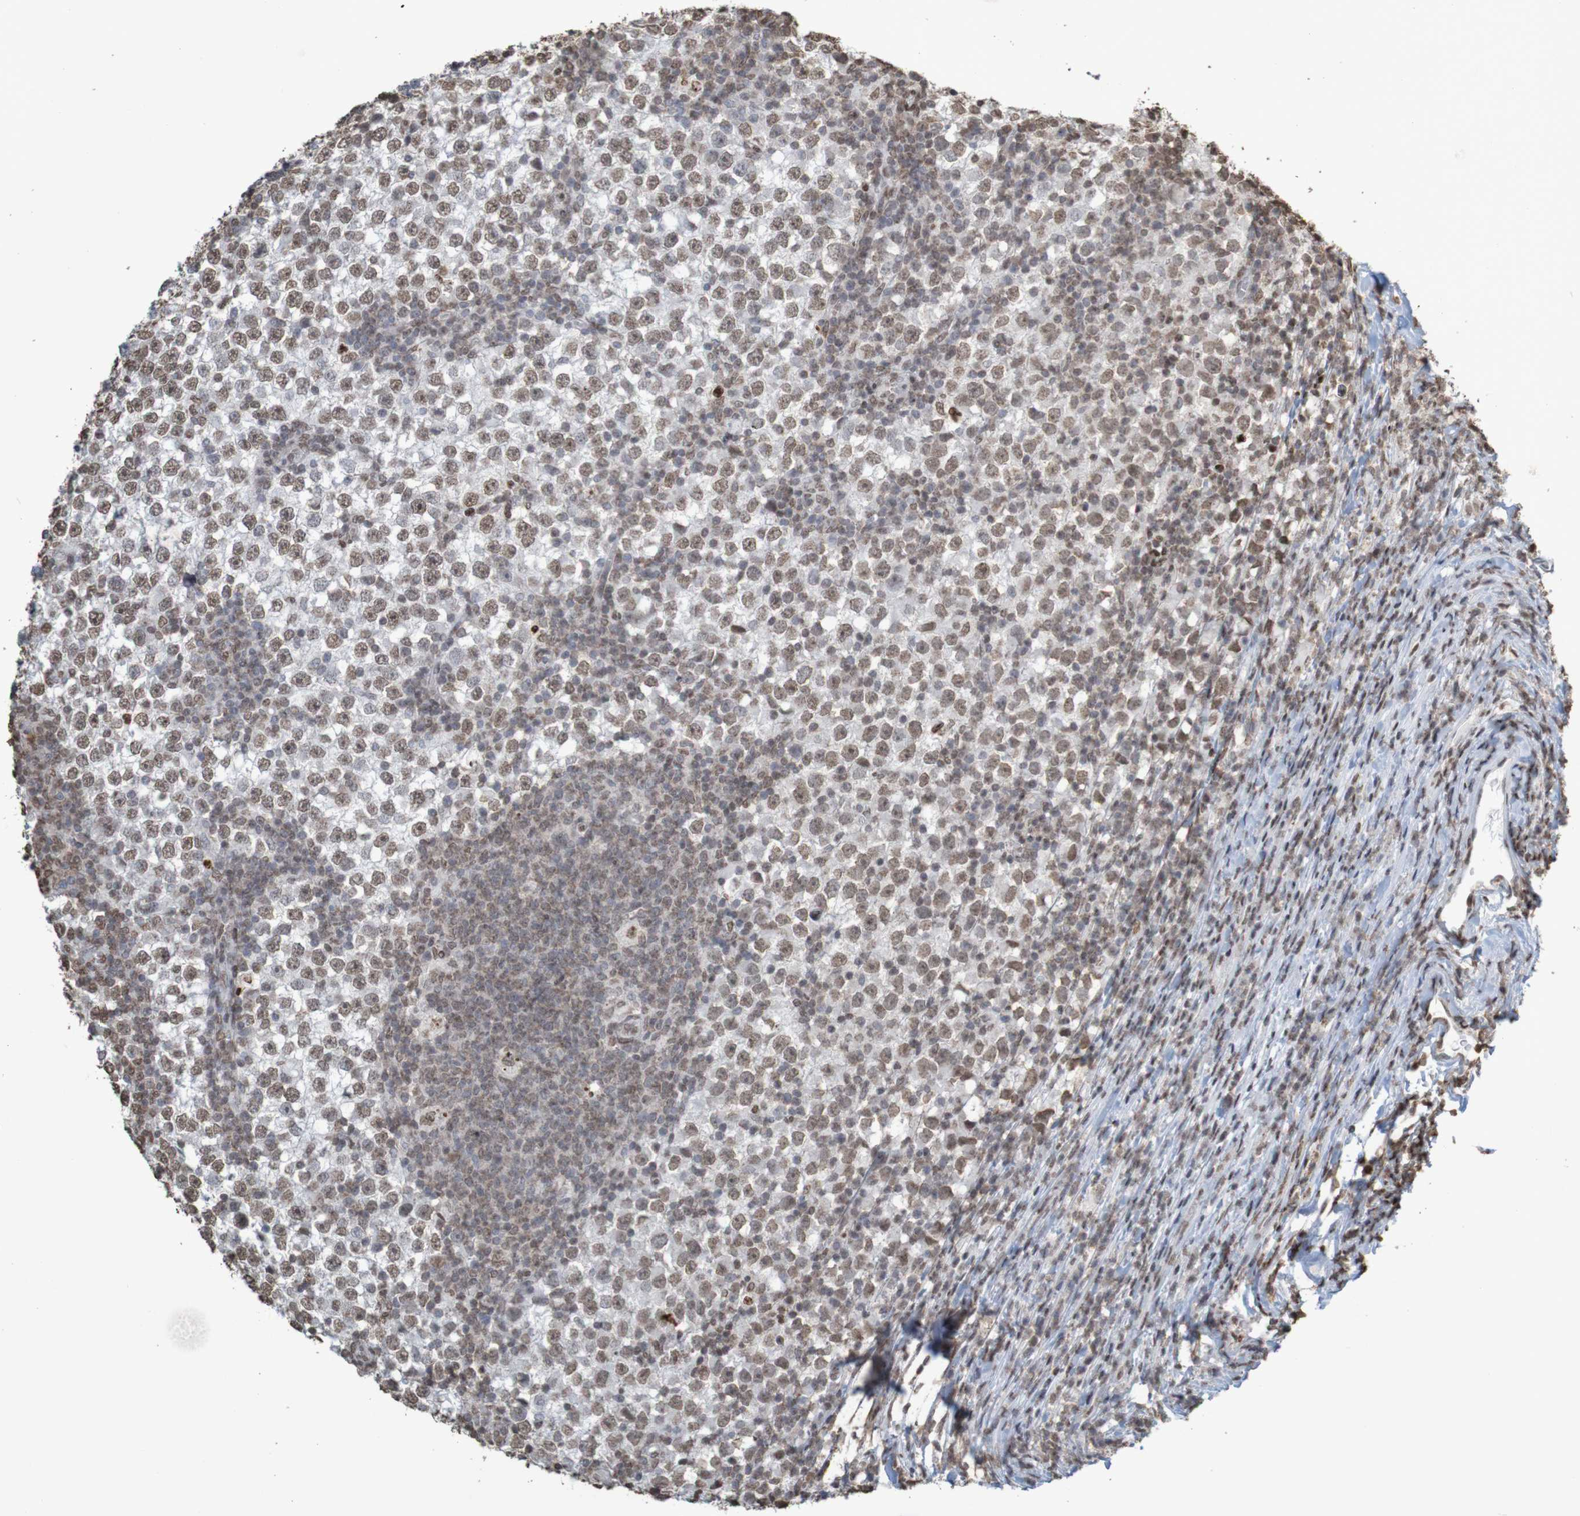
{"staining": {"intensity": "moderate", "quantity": ">75%", "location": "nuclear"}, "tissue": "testis cancer", "cell_type": "Tumor cells", "image_type": "cancer", "snomed": [{"axis": "morphology", "description": "Seminoma, NOS"}, {"axis": "topography", "description": "Testis"}], "caption": "Moderate nuclear expression is appreciated in approximately >75% of tumor cells in testis seminoma. (IHC, brightfield microscopy, high magnification).", "gene": "GFI1", "patient": {"sex": "male", "age": 65}}